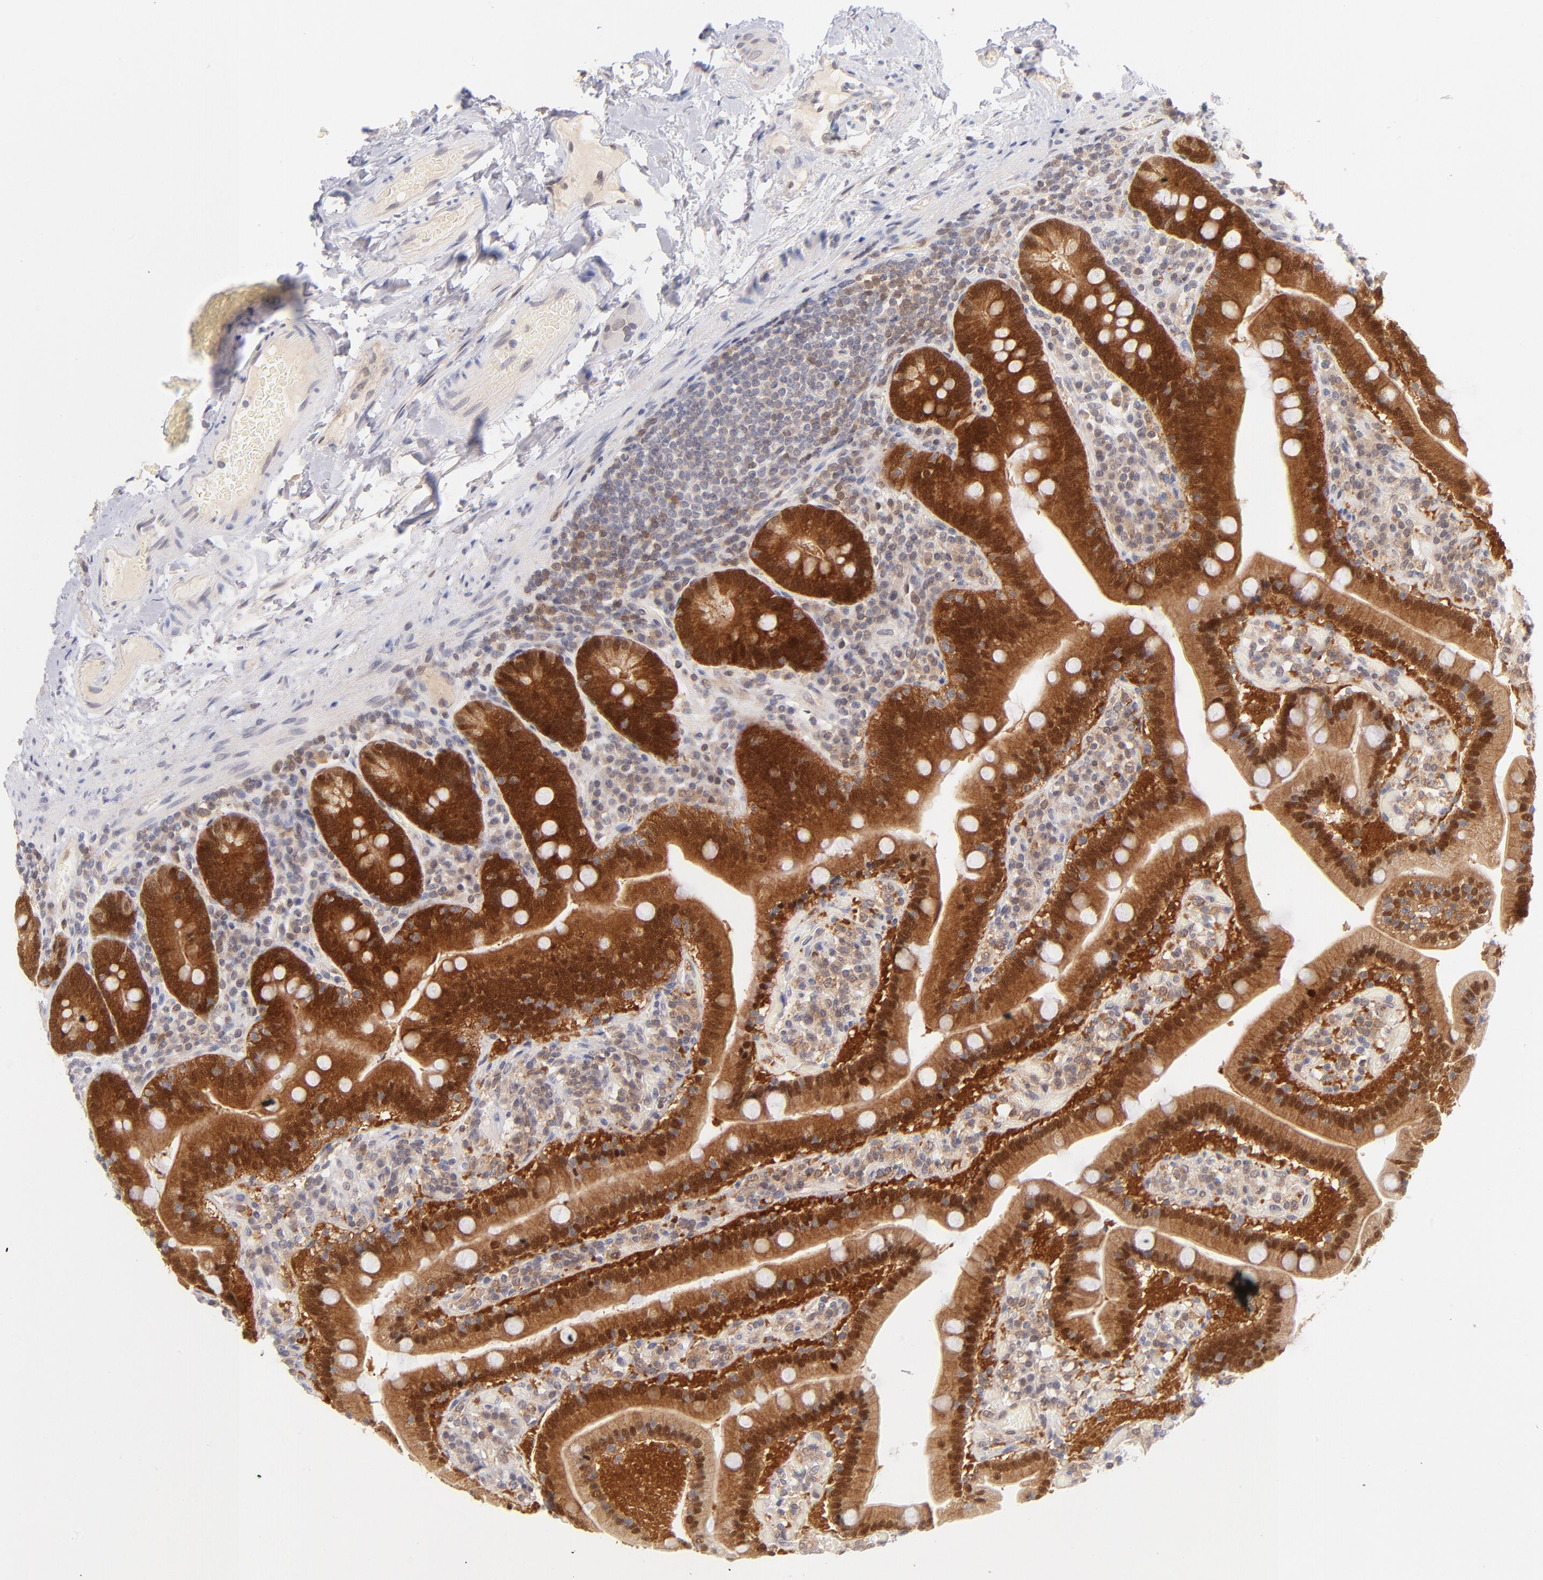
{"staining": {"intensity": "strong", "quantity": ">75%", "location": "cytoplasmic/membranous,nuclear"}, "tissue": "duodenum", "cell_type": "Glandular cells", "image_type": "normal", "snomed": [{"axis": "morphology", "description": "Normal tissue, NOS"}, {"axis": "topography", "description": "Duodenum"}], "caption": "This photomicrograph demonstrates unremarkable duodenum stained with immunohistochemistry (IHC) to label a protein in brown. The cytoplasmic/membranous,nuclear of glandular cells show strong positivity for the protein. Nuclei are counter-stained blue.", "gene": "CASP6", "patient": {"sex": "male", "age": 66}}